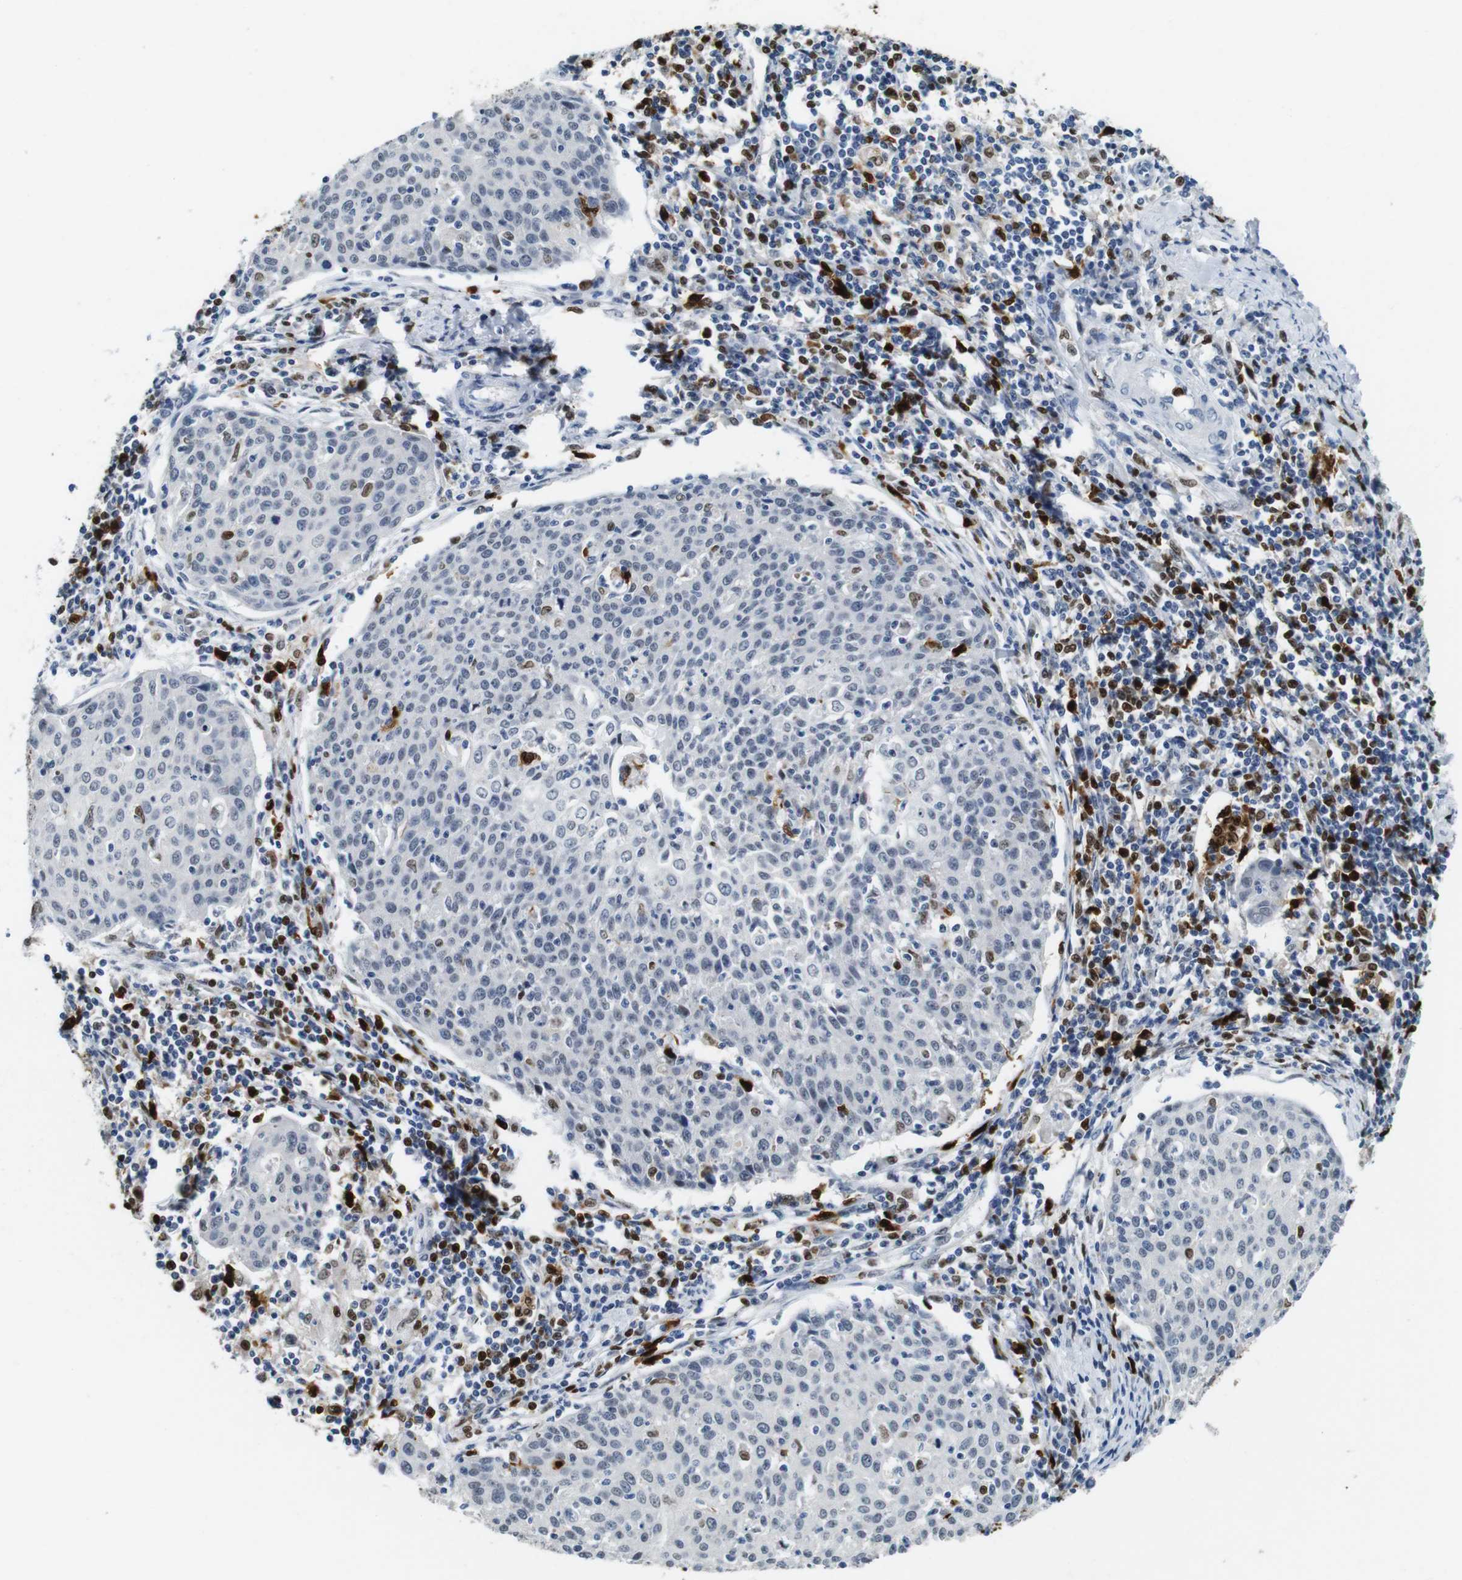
{"staining": {"intensity": "moderate", "quantity": "<25%", "location": "nuclear"}, "tissue": "cervical cancer", "cell_type": "Tumor cells", "image_type": "cancer", "snomed": [{"axis": "morphology", "description": "Squamous cell carcinoma, NOS"}, {"axis": "topography", "description": "Cervix"}], "caption": "An immunohistochemistry histopathology image of neoplastic tissue is shown. Protein staining in brown labels moderate nuclear positivity in cervical cancer (squamous cell carcinoma) within tumor cells.", "gene": "IRF8", "patient": {"sex": "female", "age": 38}}